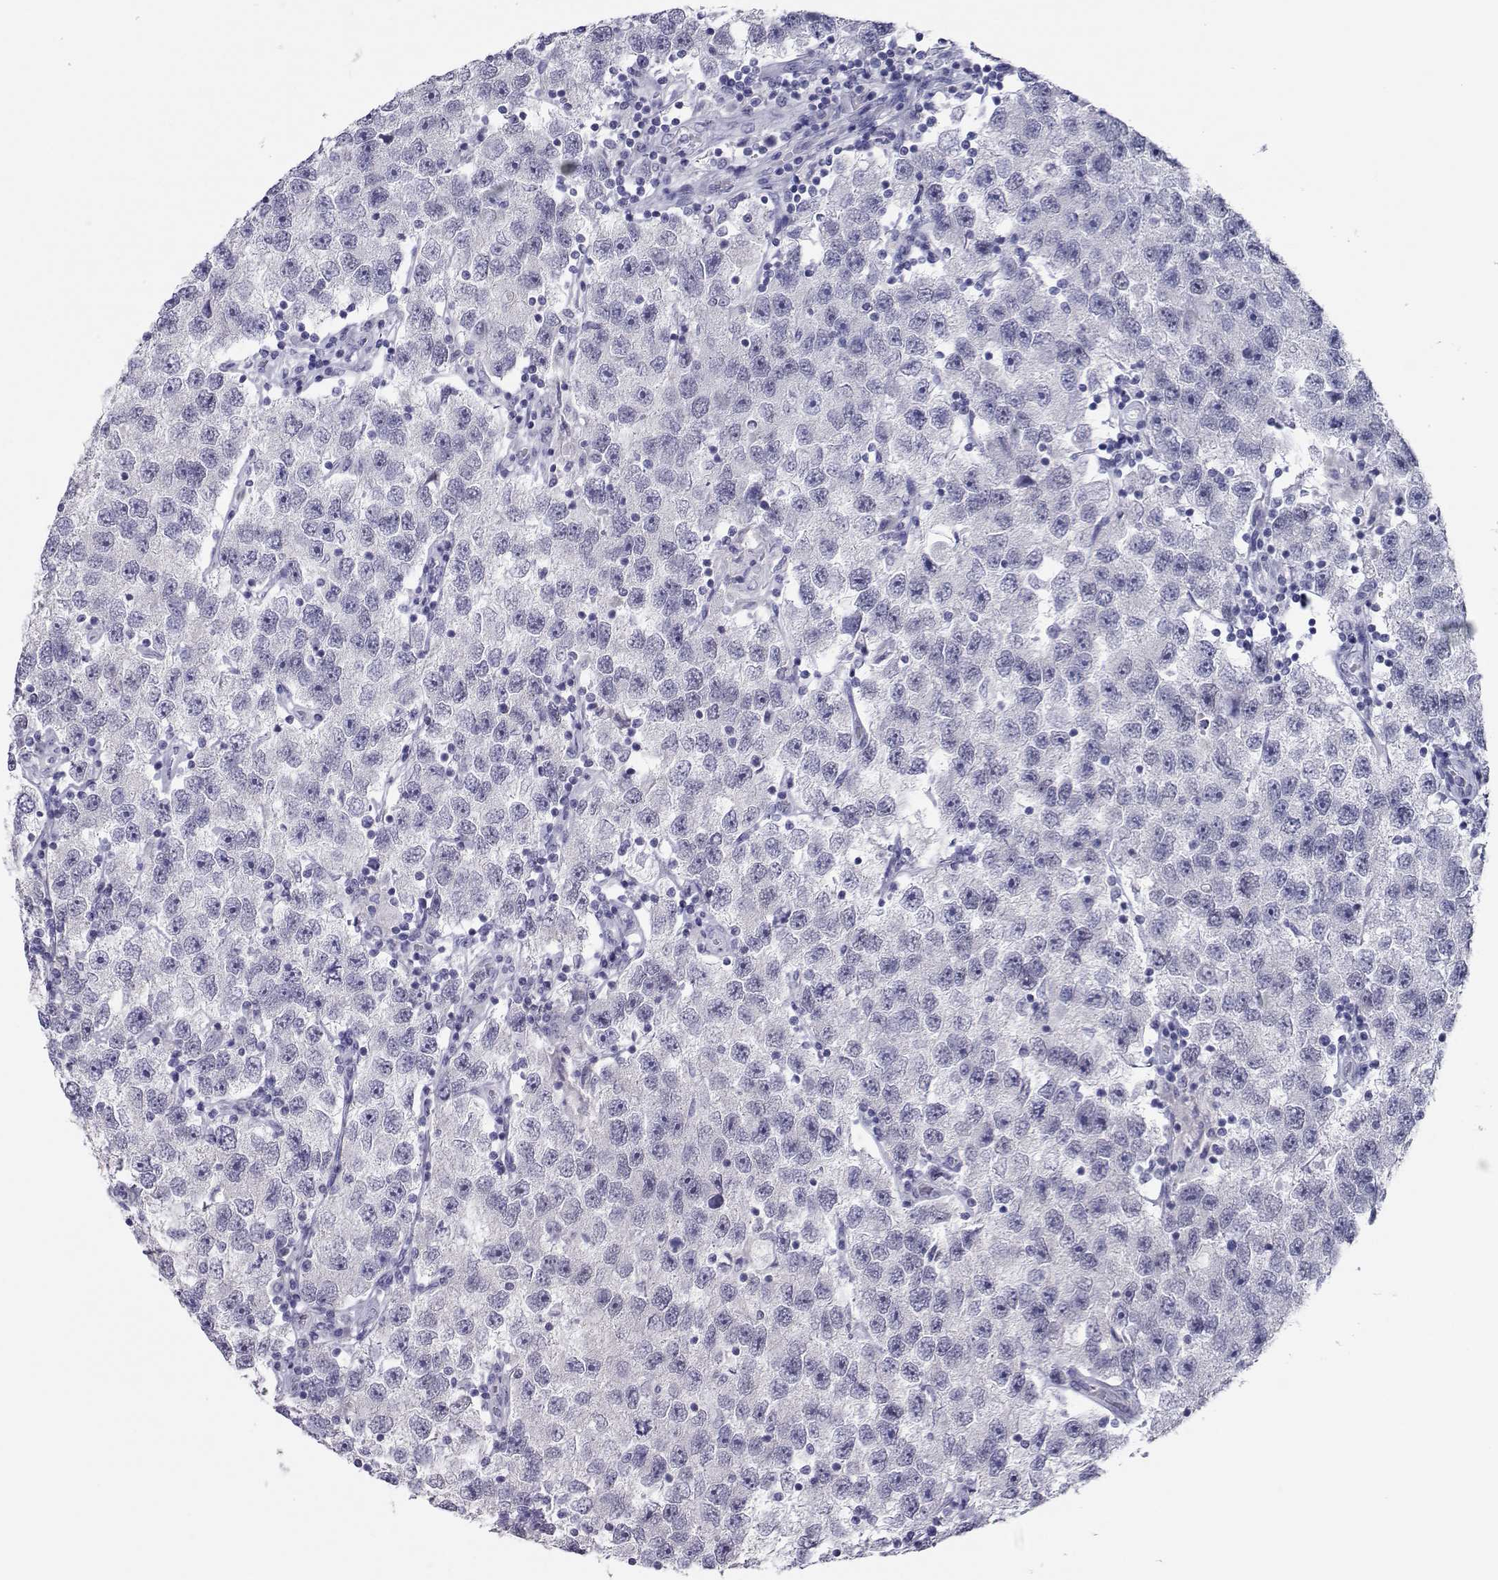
{"staining": {"intensity": "negative", "quantity": "none", "location": "none"}, "tissue": "testis cancer", "cell_type": "Tumor cells", "image_type": "cancer", "snomed": [{"axis": "morphology", "description": "Seminoma, NOS"}, {"axis": "topography", "description": "Testis"}], "caption": "This is an IHC histopathology image of human seminoma (testis). There is no staining in tumor cells.", "gene": "TRPM7", "patient": {"sex": "male", "age": 26}}